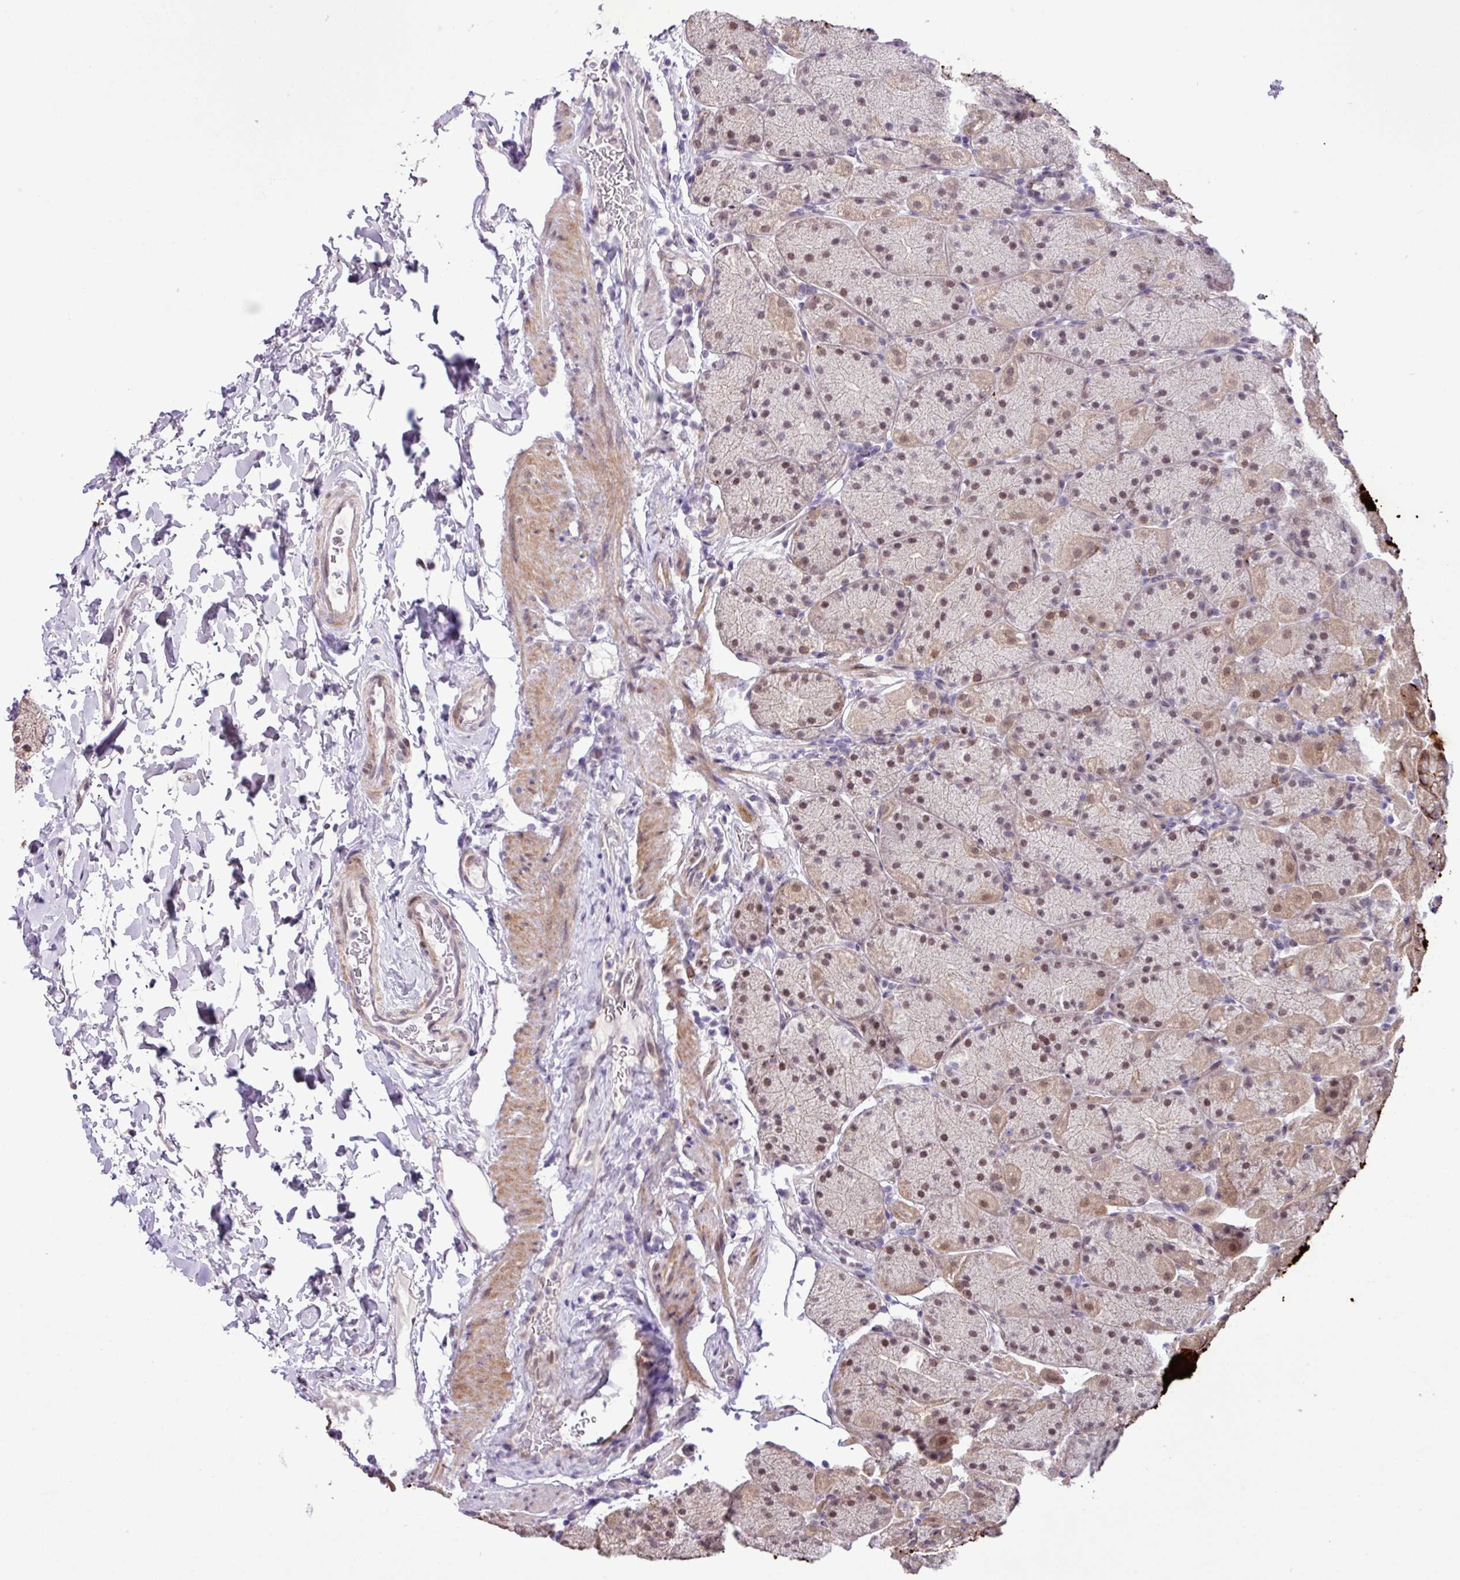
{"staining": {"intensity": "strong", "quantity": "<25%", "location": "cytoplasmic/membranous,nuclear"}, "tissue": "stomach", "cell_type": "Glandular cells", "image_type": "normal", "snomed": [{"axis": "morphology", "description": "Normal tissue, NOS"}, {"axis": "topography", "description": "Stomach, upper"}, {"axis": "topography", "description": "Stomach, lower"}], "caption": "Stomach stained for a protein displays strong cytoplasmic/membranous,nuclear positivity in glandular cells. (DAB (3,3'-diaminobenzidine) = brown stain, brightfield microscopy at high magnification).", "gene": "YLPM1", "patient": {"sex": "male", "age": 67}}